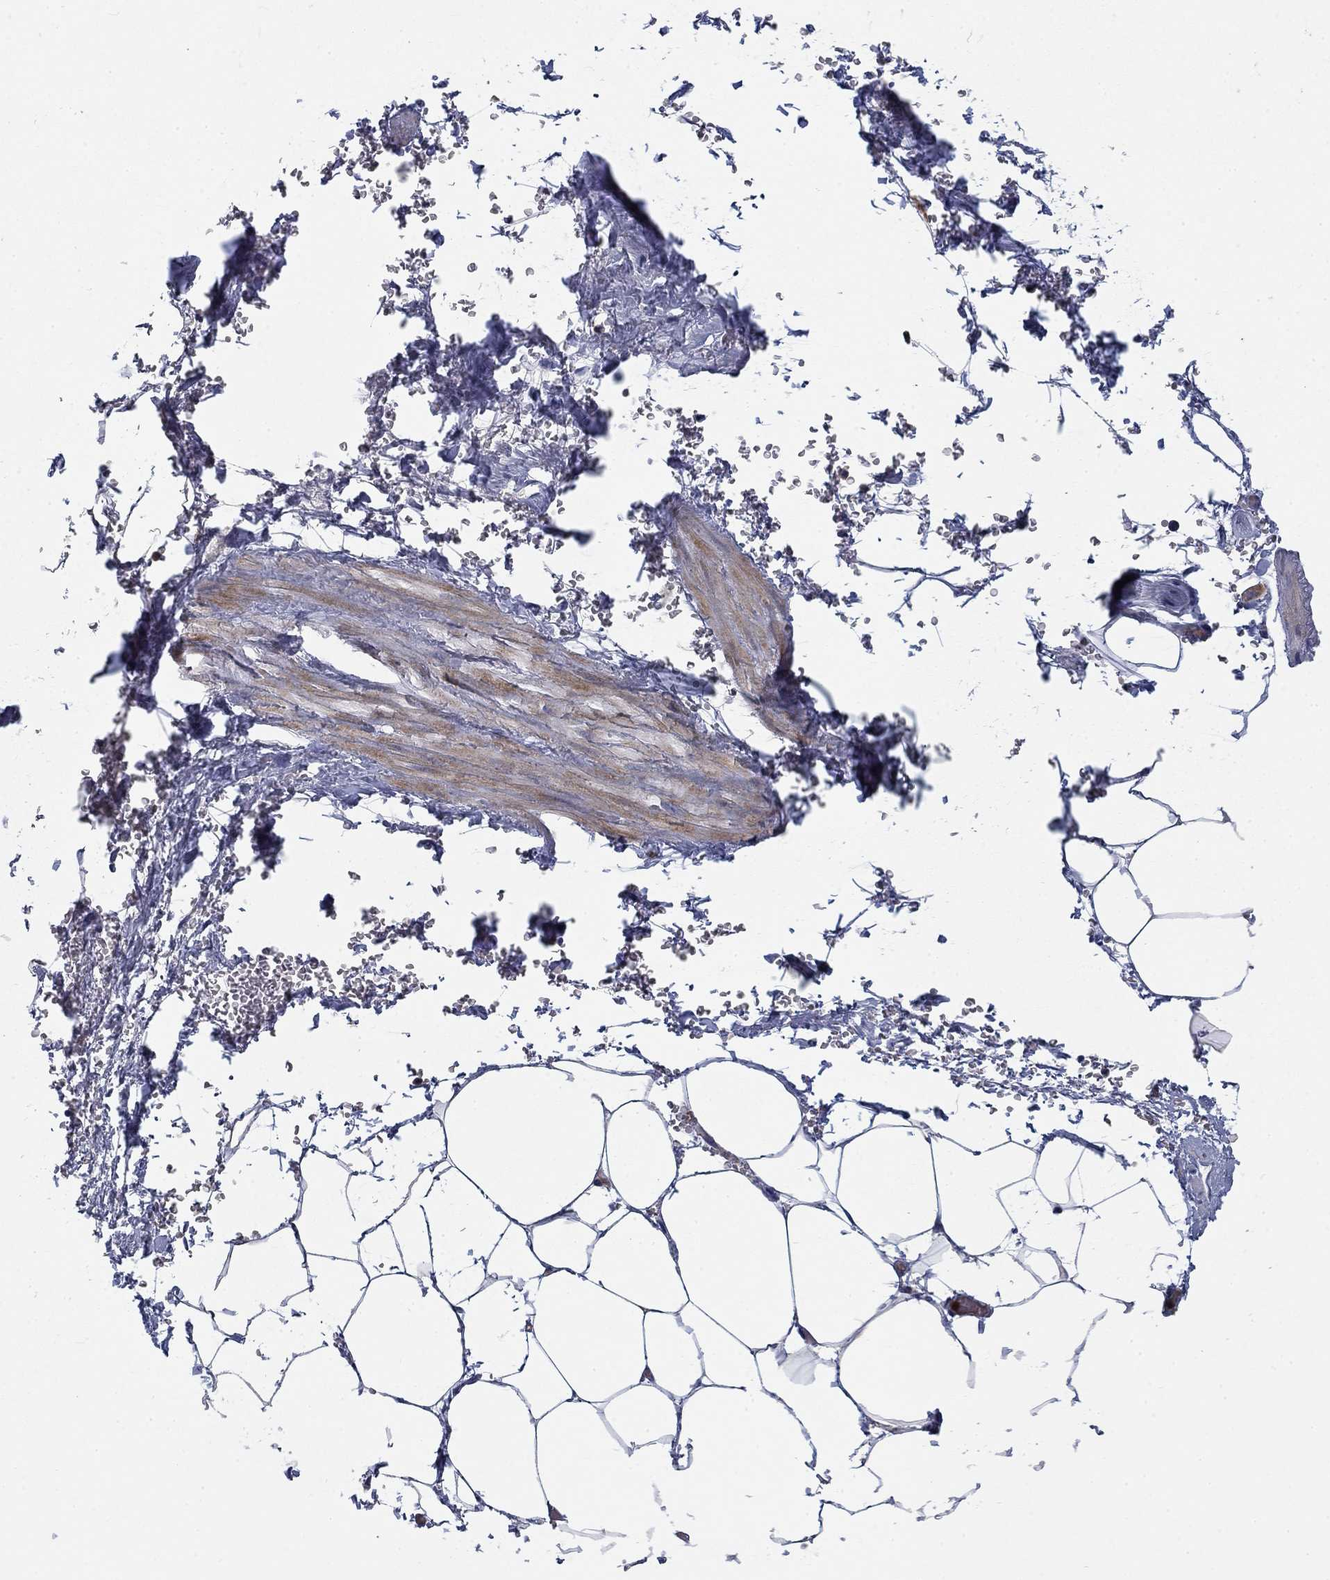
{"staining": {"intensity": "negative", "quantity": "none", "location": "none"}, "tissue": "adipose tissue", "cell_type": "Adipocytes", "image_type": "normal", "snomed": [{"axis": "morphology", "description": "Normal tissue, NOS"}, {"axis": "topography", "description": "Soft tissue"}, {"axis": "topography", "description": "Adipose tissue"}, {"axis": "topography", "description": "Vascular tissue"}, {"axis": "topography", "description": "Peripheral nerve tissue"}], "caption": "High magnification brightfield microscopy of benign adipose tissue stained with DAB (3,3'-diaminobenzidine) (brown) and counterstained with hematoxylin (blue): adipocytes show no significant positivity. (Brightfield microscopy of DAB immunohistochemistry at high magnification).", "gene": "TMEM249", "patient": {"sex": "male", "age": 68}}